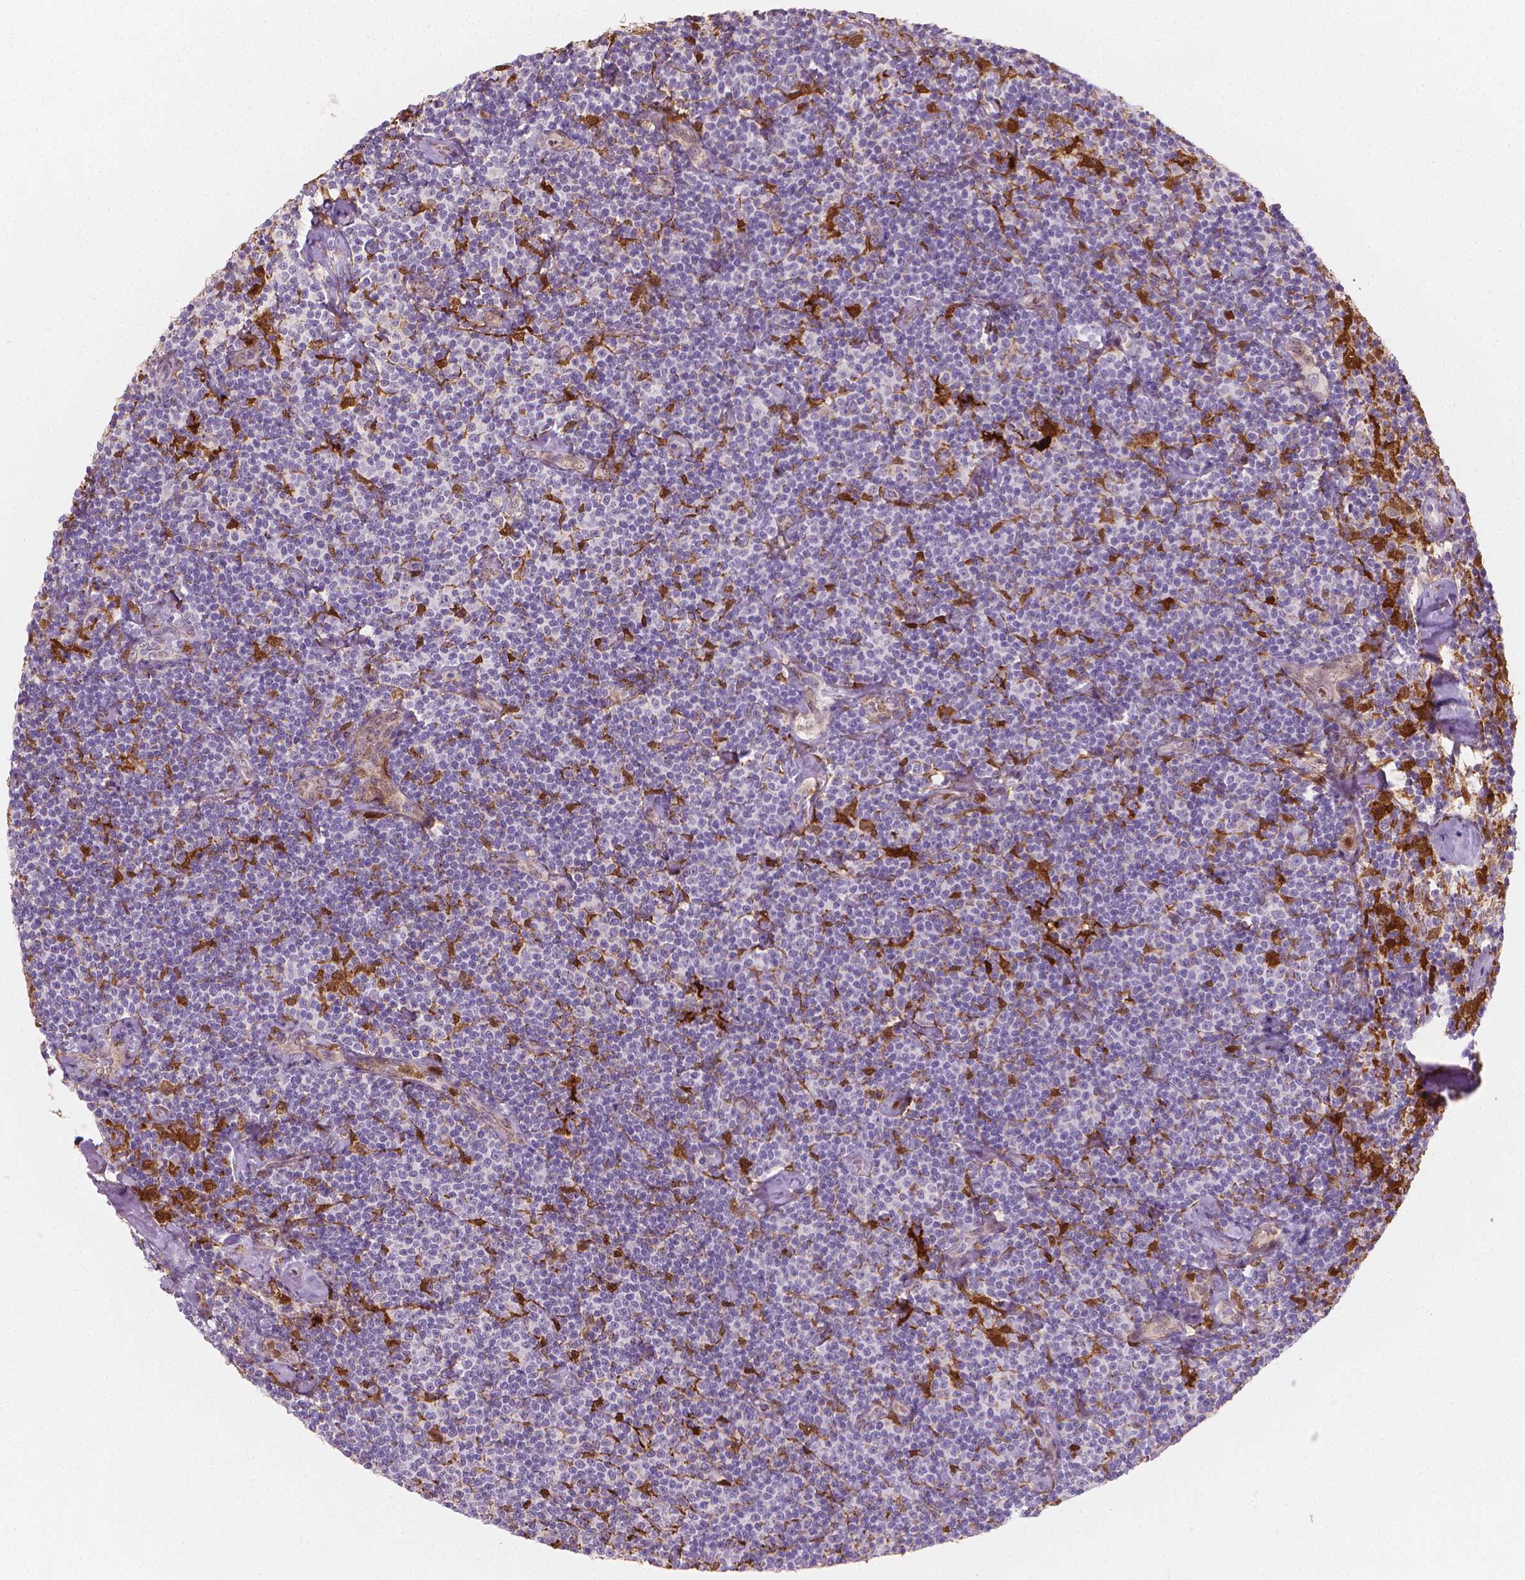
{"staining": {"intensity": "negative", "quantity": "none", "location": "none"}, "tissue": "lymphoma", "cell_type": "Tumor cells", "image_type": "cancer", "snomed": [{"axis": "morphology", "description": "Malignant lymphoma, non-Hodgkin's type, Low grade"}, {"axis": "topography", "description": "Lymph node"}], "caption": "Malignant lymphoma, non-Hodgkin's type (low-grade) stained for a protein using immunohistochemistry shows no positivity tumor cells.", "gene": "TNFAIP2", "patient": {"sex": "male", "age": 81}}